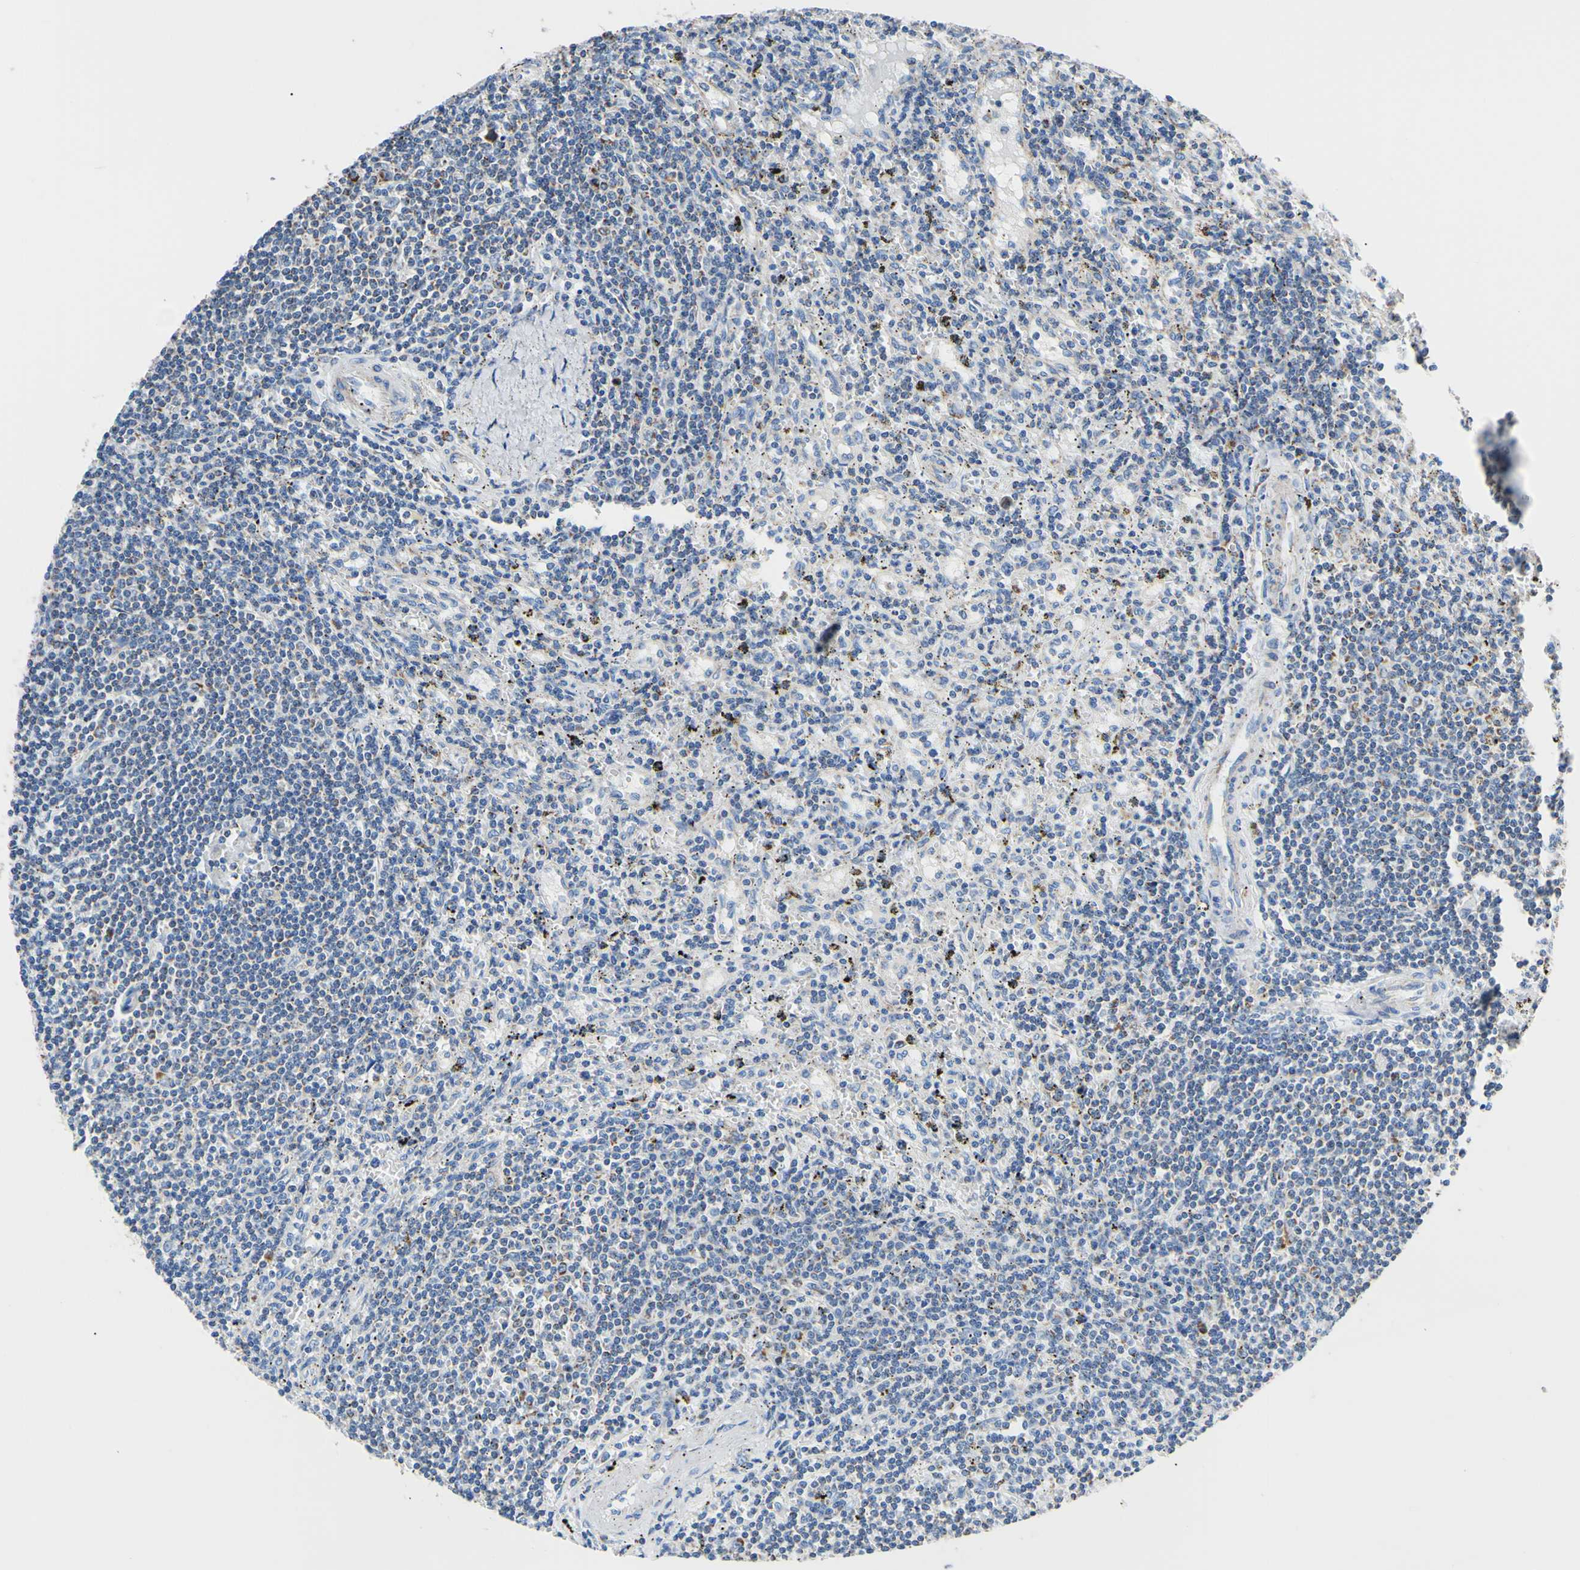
{"staining": {"intensity": "negative", "quantity": "none", "location": "none"}, "tissue": "lymphoma", "cell_type": "Tumor cells", "image_type": "cancer", "snomed": [{"axis": "morphology", "description": "Malignant lymphoma, non-Hodgkin's type, Low grade"}, {"axis": "topography", "description": "Spleen"}], "caption": "Photomicrograph shows no protein expression in tumor cells of low-grade malignant lymphoma, non-Hodgkin's type tissue. (DAB (3,3'-diaminobenzidine) immunohistochemistry (IHC) visualized using brightfield microscopy, high magnification).", "gene": "CLPP", "patient": {"sex": "male", "age": 76}}